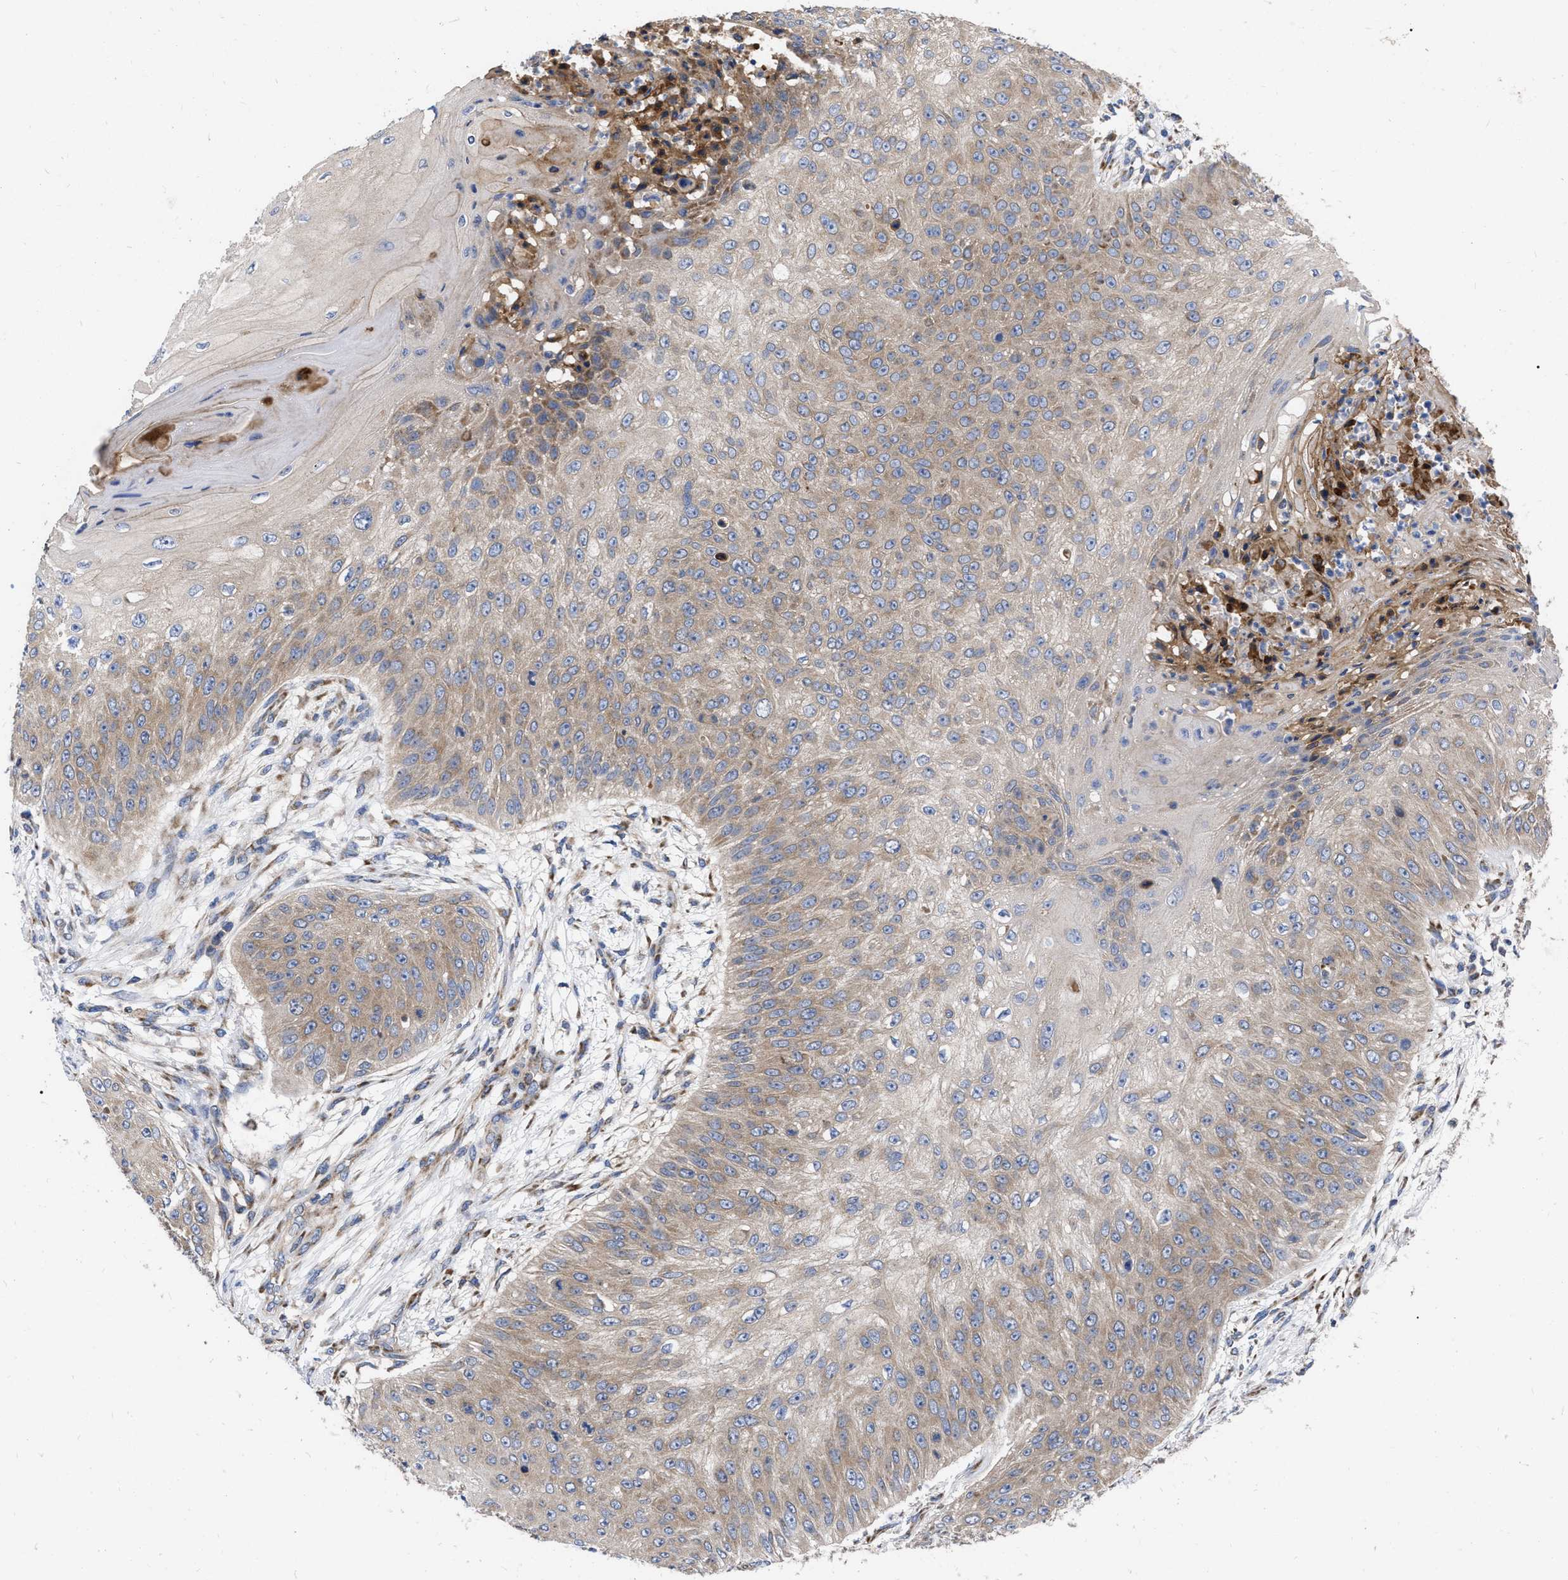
{"staining": {"intensity": "weak", "quantity": ">75%", "location": "cytoplasmic/membranous"}, "tissue": "skin cancer", "cell_type": "Tumor cells", "image_type": "cancer", "snomed": [{"axis": "morphology", "description": "Squamous cell carcinoma, NOS"}, {"axis": "topography", "description": "Skin"}], "caption": "Immunohistochemistry (IHC) image of neoplastic tissue: skin squamous cell carcinoma stained using immunohistochemistry (IHC) displays low levels of weak protein expression localized specifically in the cytoplasmic/membranous of tumor cells, appearing as a cytoplasmic/membranous brown color.", "gene": "CDKN2C", "patient": {"sex": "female", "age": 80}}